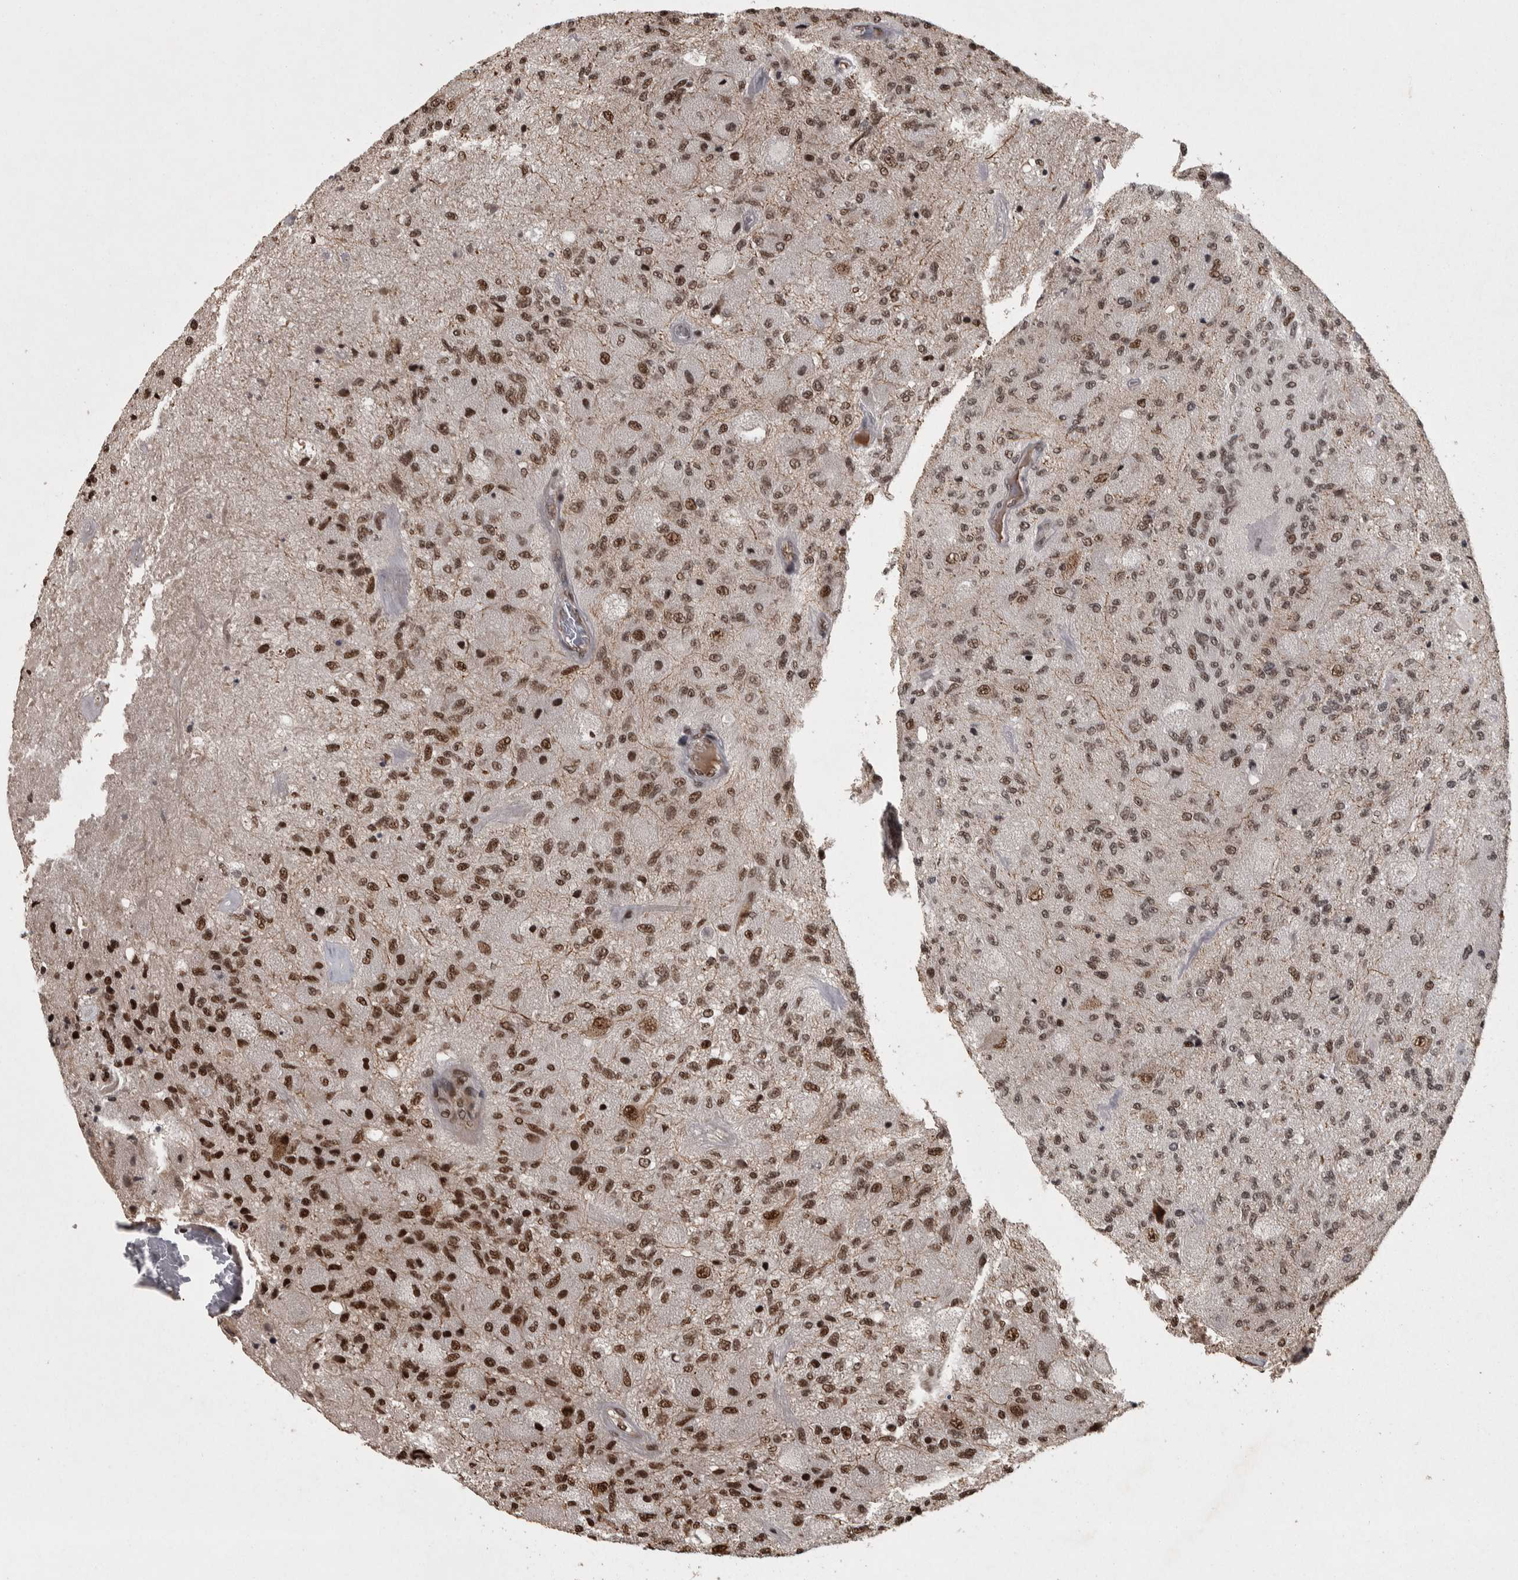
{"staining": {"intensity": "strong", "quantity": ">75%", "location": "nuclear"}, "tissue": "glioma", "cell_type": "Tumor cells", "image_type": "cancer", "snomed": [{"axis": "morphology", "description": "Normal tissue, NOS"}, {"axis": "morphology", "description": "Glioma, malignant, High grade"}, {"axis": "topography", "description": "Cerebral cortex"}], "caption": "Tumor cells show strong nuclear expression in approximately >75% of cells in glioma.", "gene": "ZFHX4", "patient": {"sex": "male", "age": 77}}